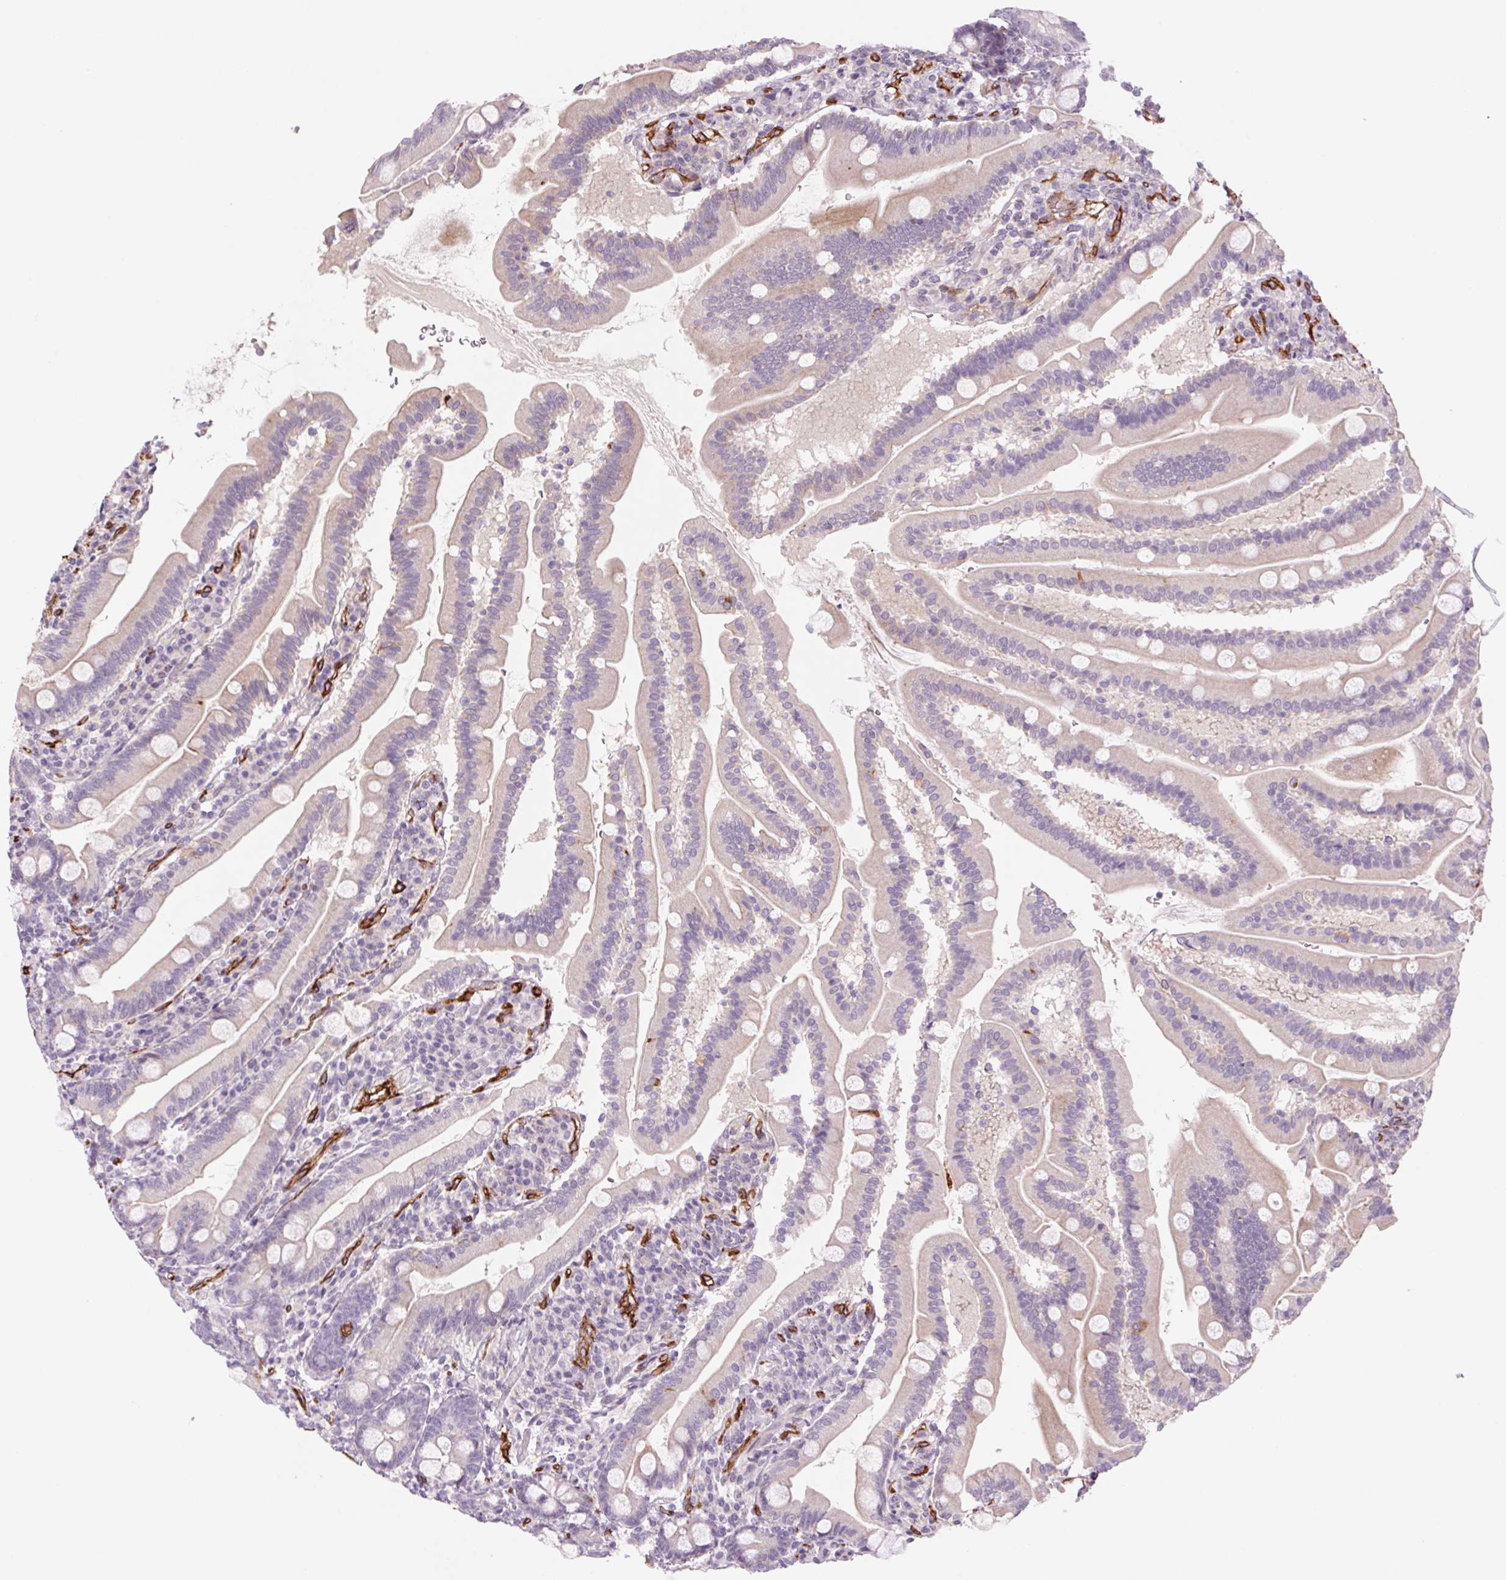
{"staining": {"intensity": "negative", "quantity": "none", "location": "none"}, "tissue": "duodenum", "cell_type": "Glandular cells", "image_type": "normal", "snomed": [{"axis": "morphology", "description": "Normal tissue, NOS"}, {"axis": "topography", "description": "Duodenum"}], "caption": "Glandular cells show no significant protein expression in unremarkable duodenum. (Brightfield microscopy of DAB immunohistochemistry at high magnification).", "gene": "MS4A13", "patient": {"sex": "female", "age": 67}}